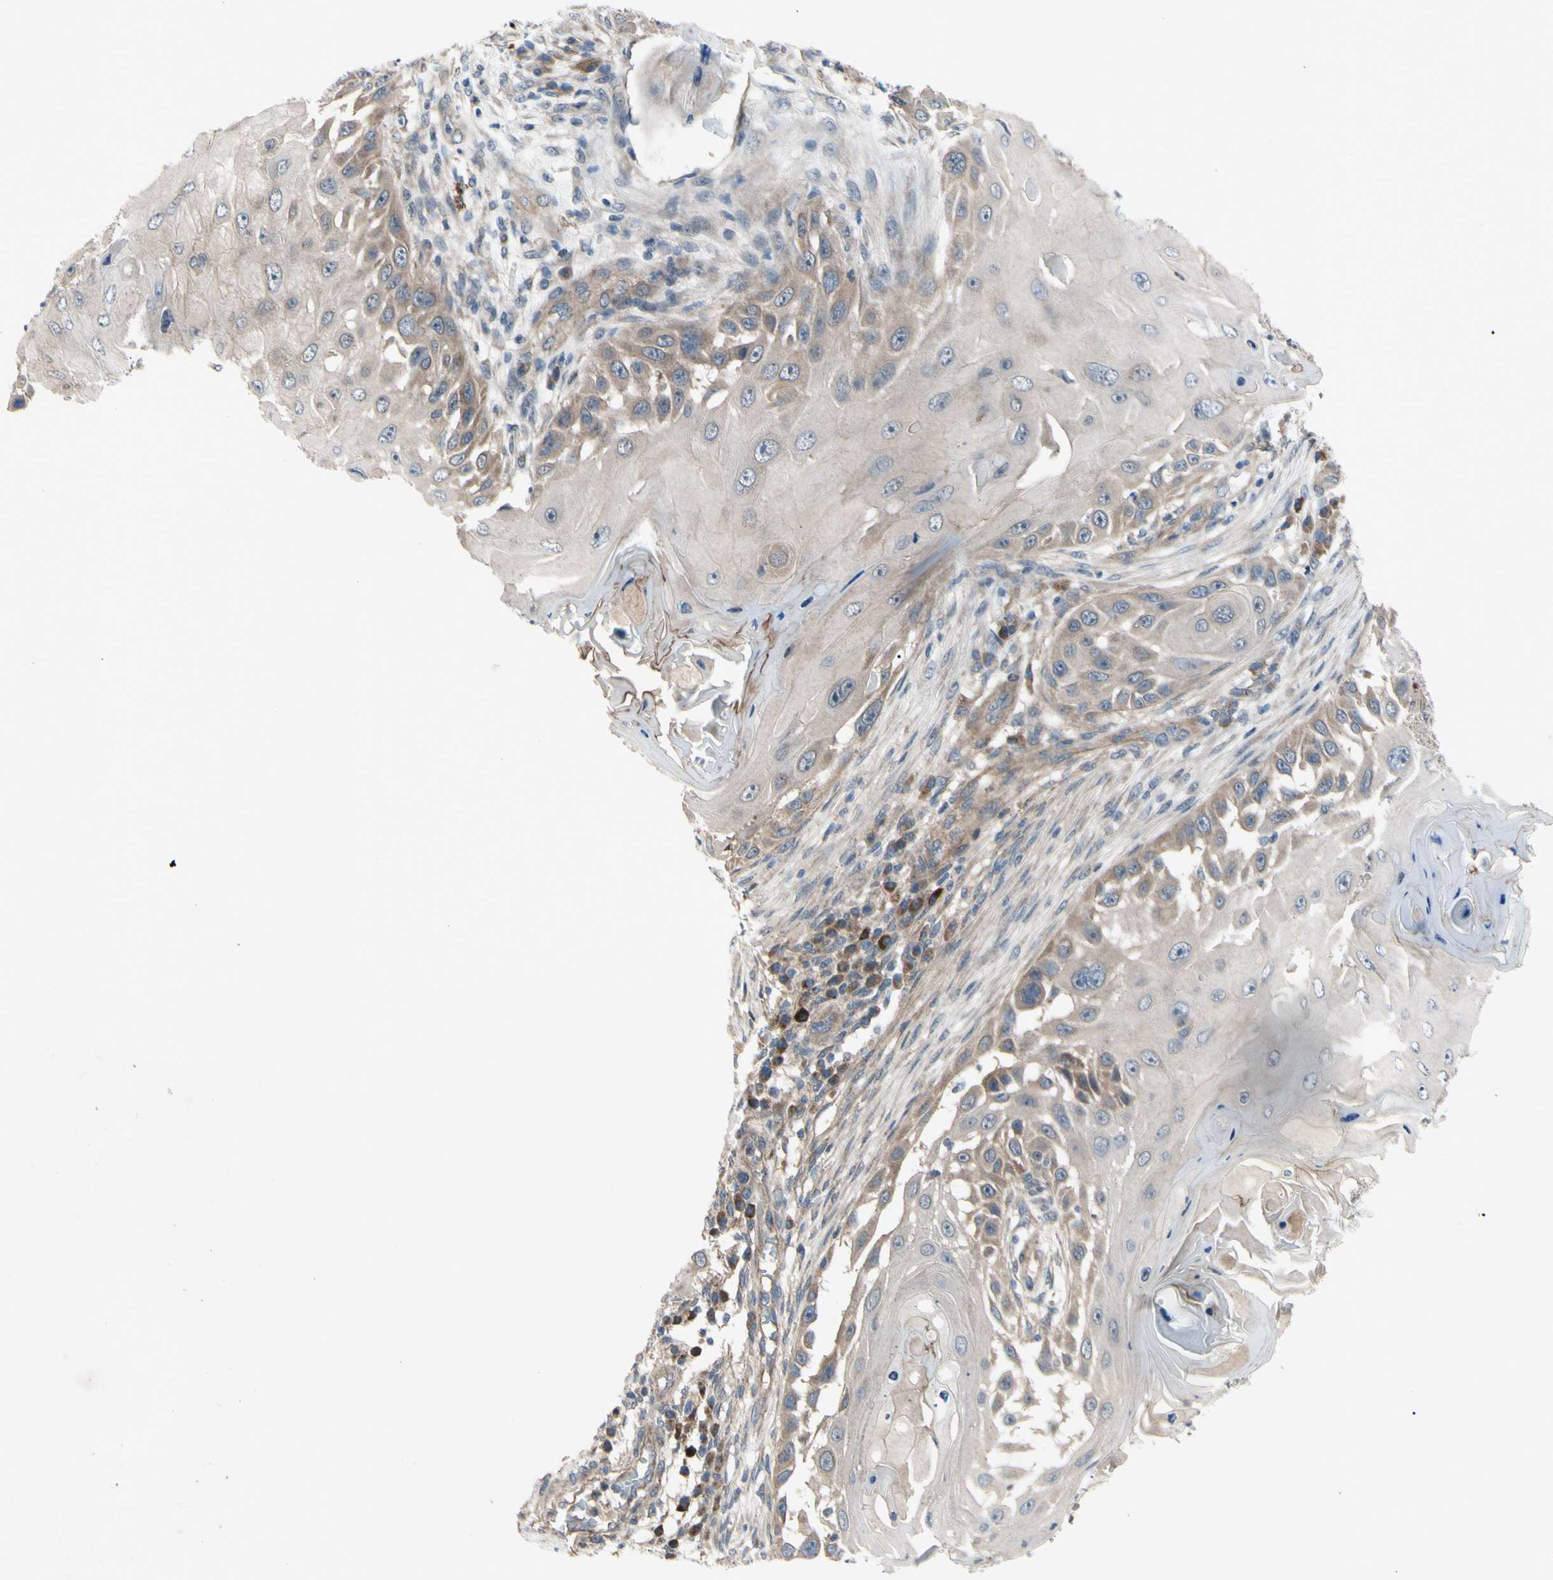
{"staining": {"intensity": "weak", "quantity": "25%-75%", "location": "cytoplasmic/membranous"}, "tissue": "skin cancer", "cell_type": "Tumor cells", "image_type": "cancer", "snomed": [{"axis": "morphology", "description": "Squamous cell carcinoma, NOS"}, {"axis": "topography", "description": "Skin"}], "caption": "Immunohistochemical staining of squamous cell carcinoma (skin) shows weak cytoplasmic/membranous protein expression in about 25%-75% of tumor cells.", "gene": "SVIL", "patient": {"sex": "female", "age": 44}}